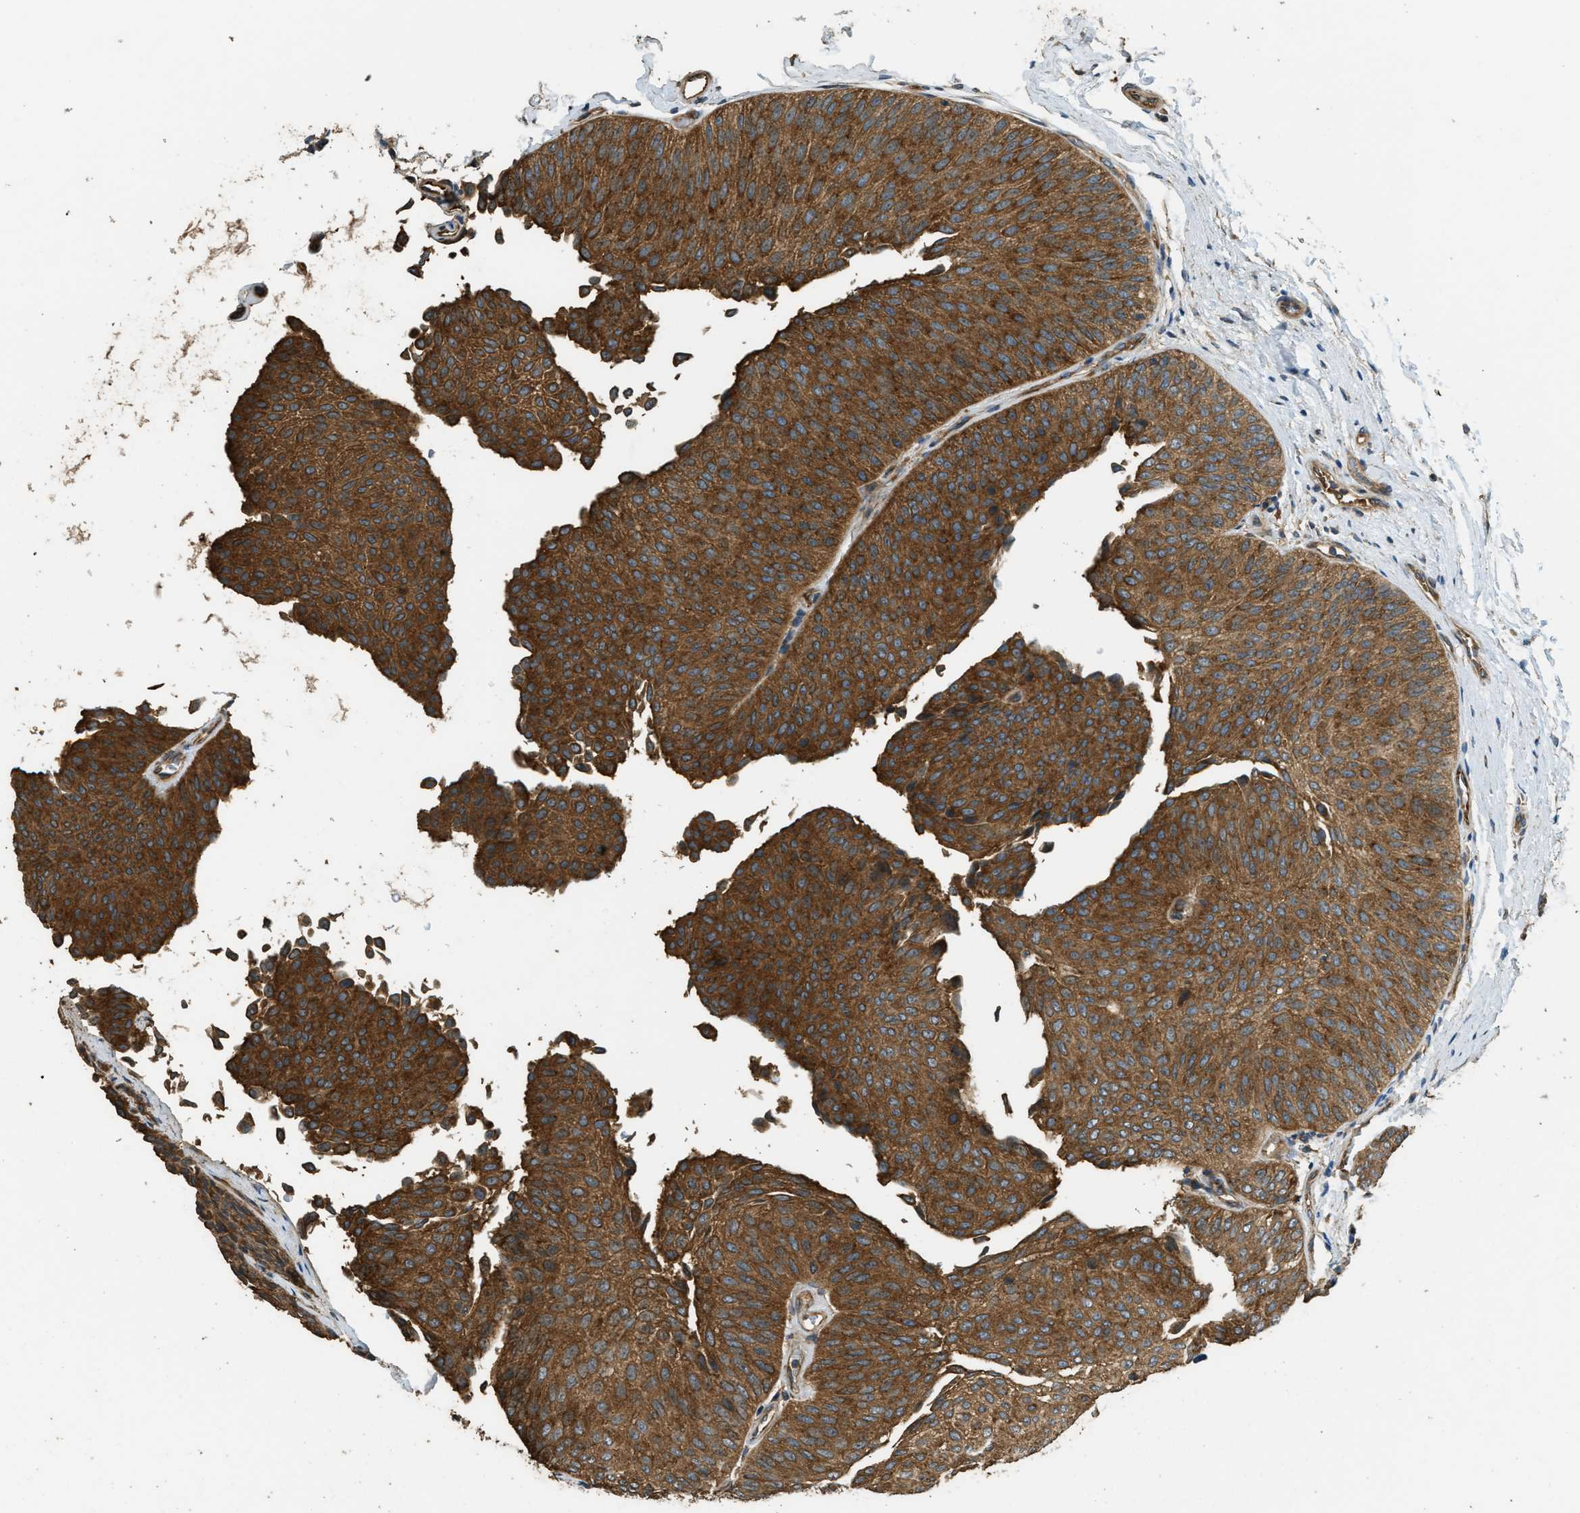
{"staining": {"intensity": "strong", "quantity": ">75%", "location": "cytoplasmic/membranous"}, "tissue": "urothelial cancer", "cell_type": "Tumor cells", "image_type": "cancer", "snomed": [{"axis": "morphology", "description": "Urothelial carcinoma, Low grade"}, {"axis": "topography", "description": "Urinary bladder"}], "caption": "An immunohistochemistry (IHC) histopathology image of tumor tissue is shown. Protein staining in brown shows strong cytoplasmic/membranous positivity in urothelial carcinoma (low-grade) within tumor cells. (DAB (3,3'-diaminobenzidine) IHC with brightfield microscopy, high magnification).", "gene": "MARS1", "patient": {"sex": "female", "age": 60}}